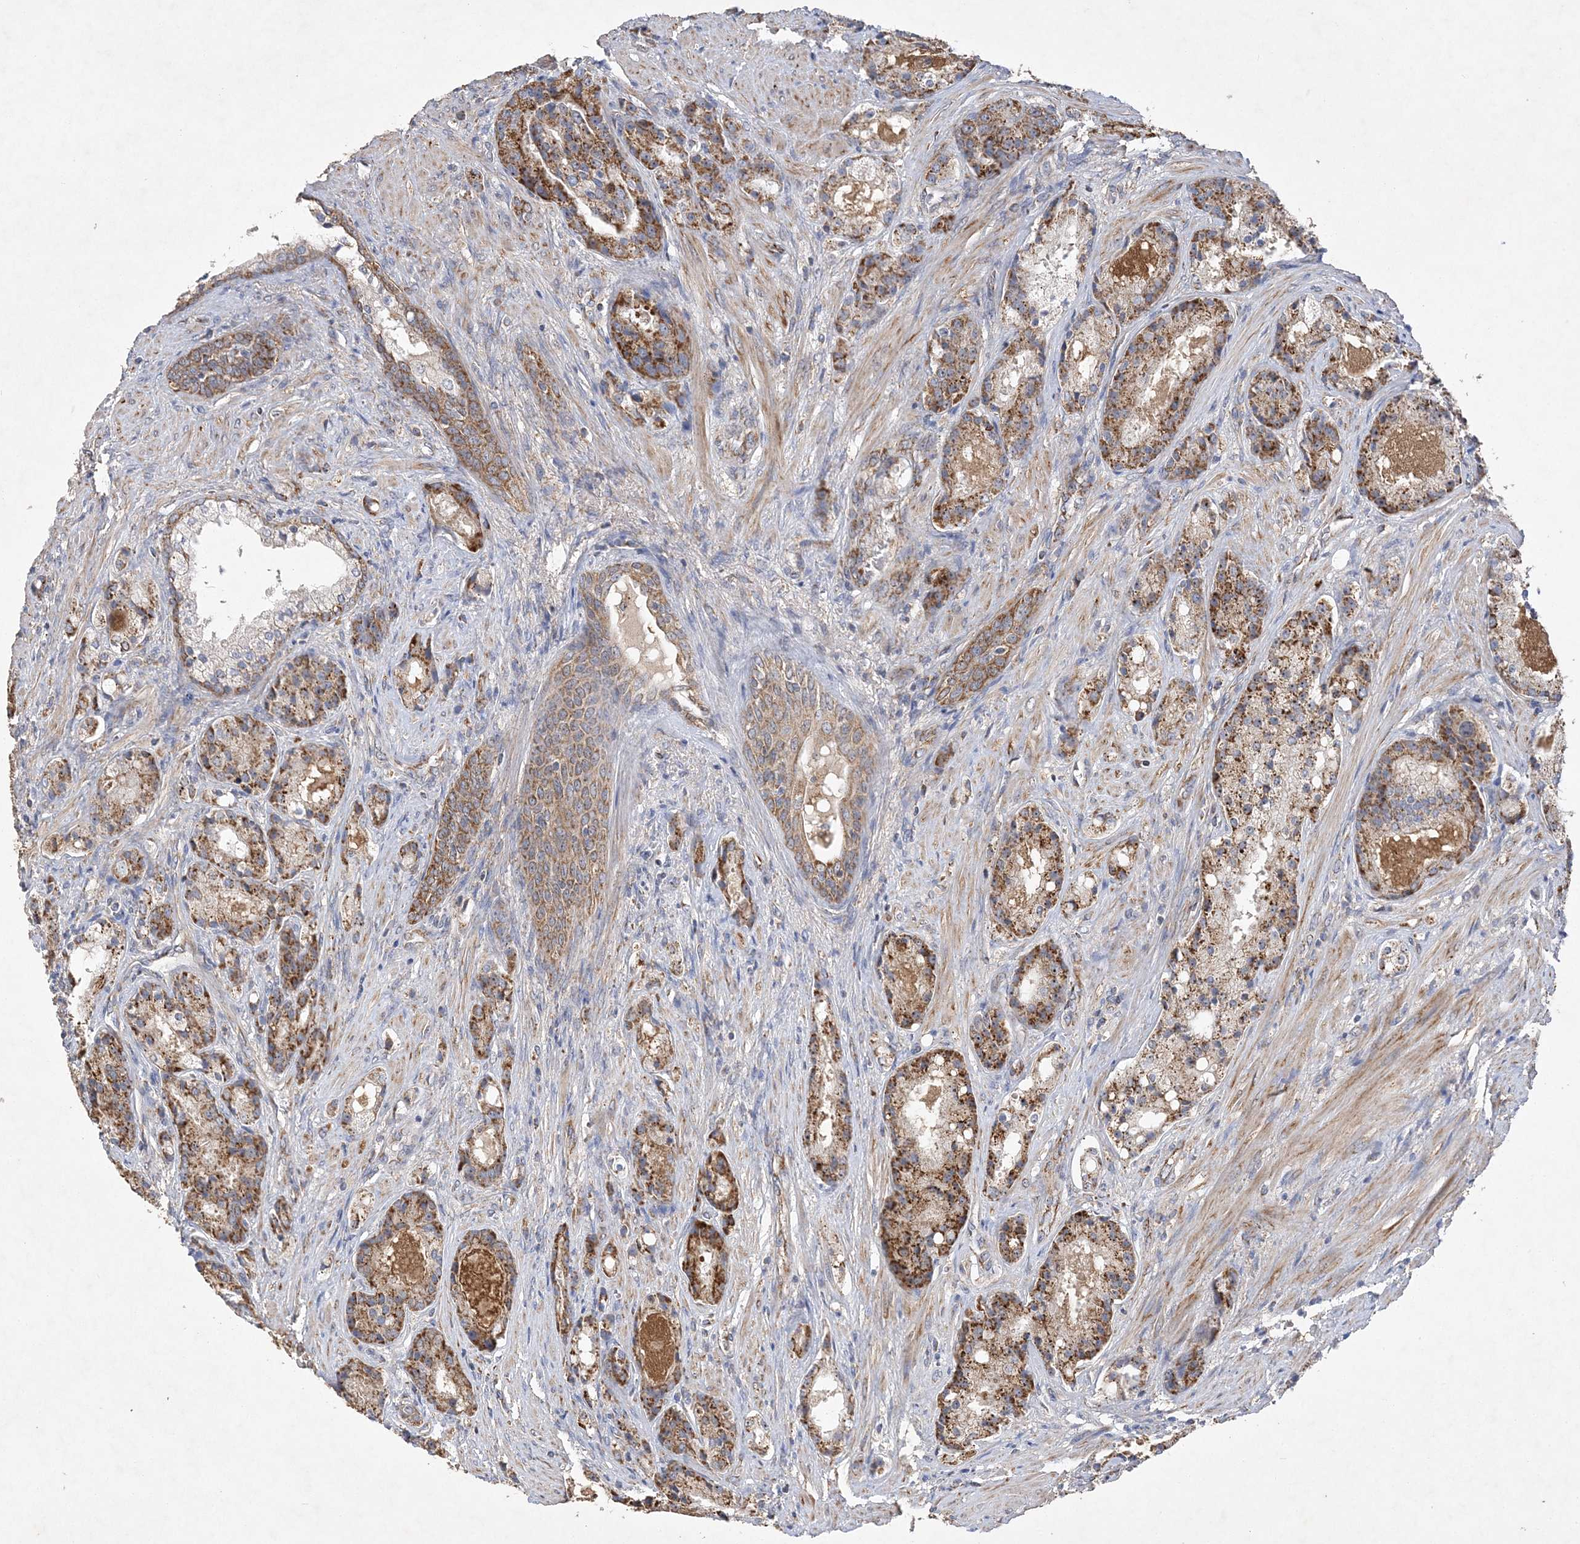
{"staining": {"intensity": "moderate", "quantity": ">75%", "location": "cytoplasmic/membranous,nuclear"}, "tissue": "prostate cancer", "cell_type": "Tumor cells", "image_type": "cancer", "snomed": [{"axis": "morphology", "description": "Adenocarcinoma, High grade"}, {"axis": "topography", "description": "Prostate"}], "caption": "Protein analysis of high-grade adenocarcinoma (prostate) tissue shows moderate cytoplasmic/membranous and nuclear expression in approximately >75% of tumor cells.", "gene": "FEZ2", "patient": {"sex": "male", "age": 60}}